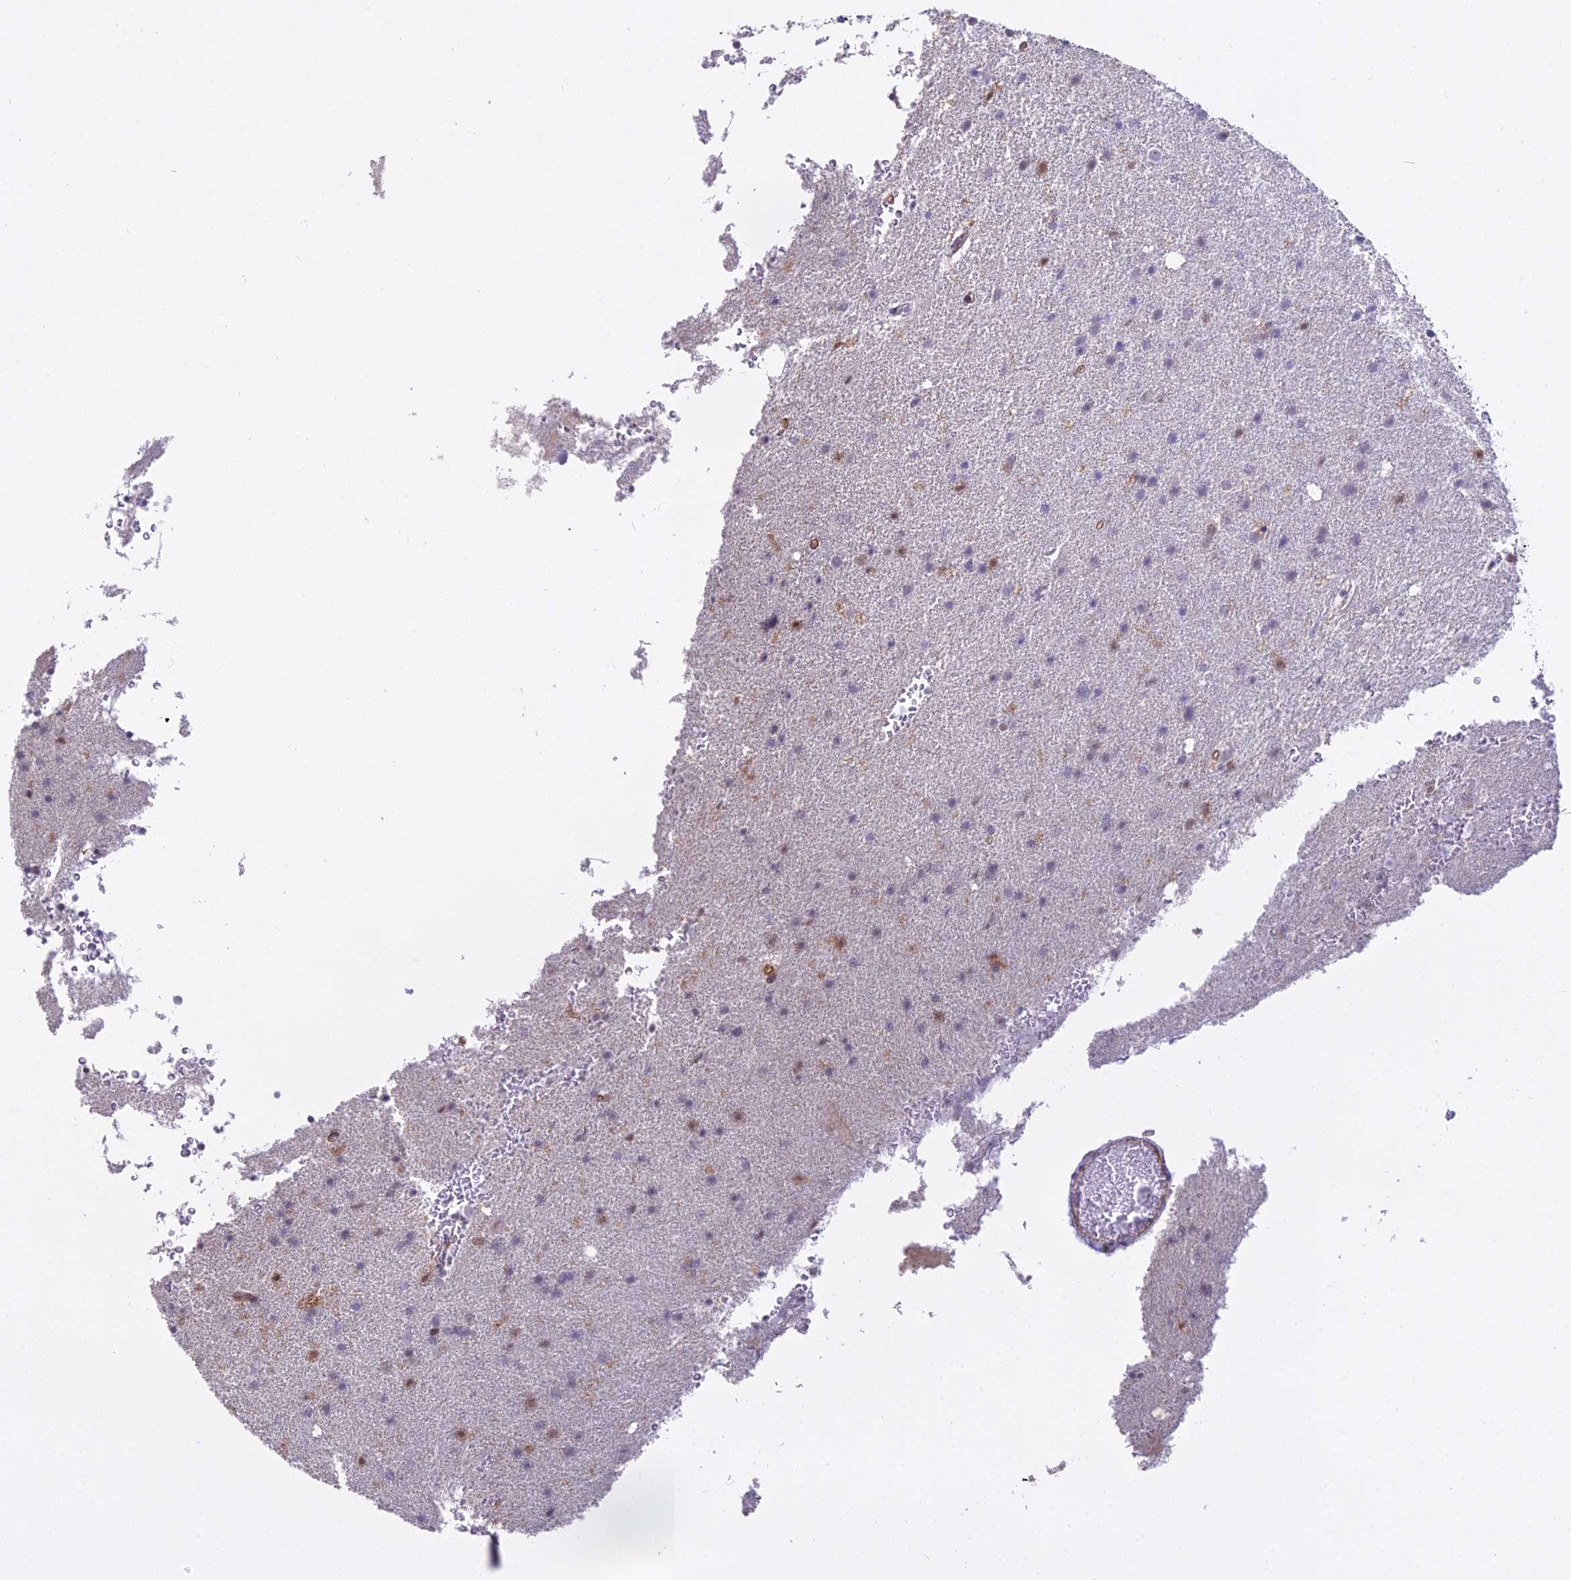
{"staining": {"intensity": "weak", "quantity": "<25%", "location": "nuclear"}, "tissue": "glioma", "cell_type": "Tumor cells", "image_type": "cancer", "snomed": [{"axis": "morphology", "description": "Glioma, malignant, High grade"}, {"axis": "topography", "description": "Cerebral cortex"}], "caption": "An image of glioma stained for a protein displays no brown staining in tumor cells.", "gene": "BLNK", "patient": {"sex": "female", "age": 36}}